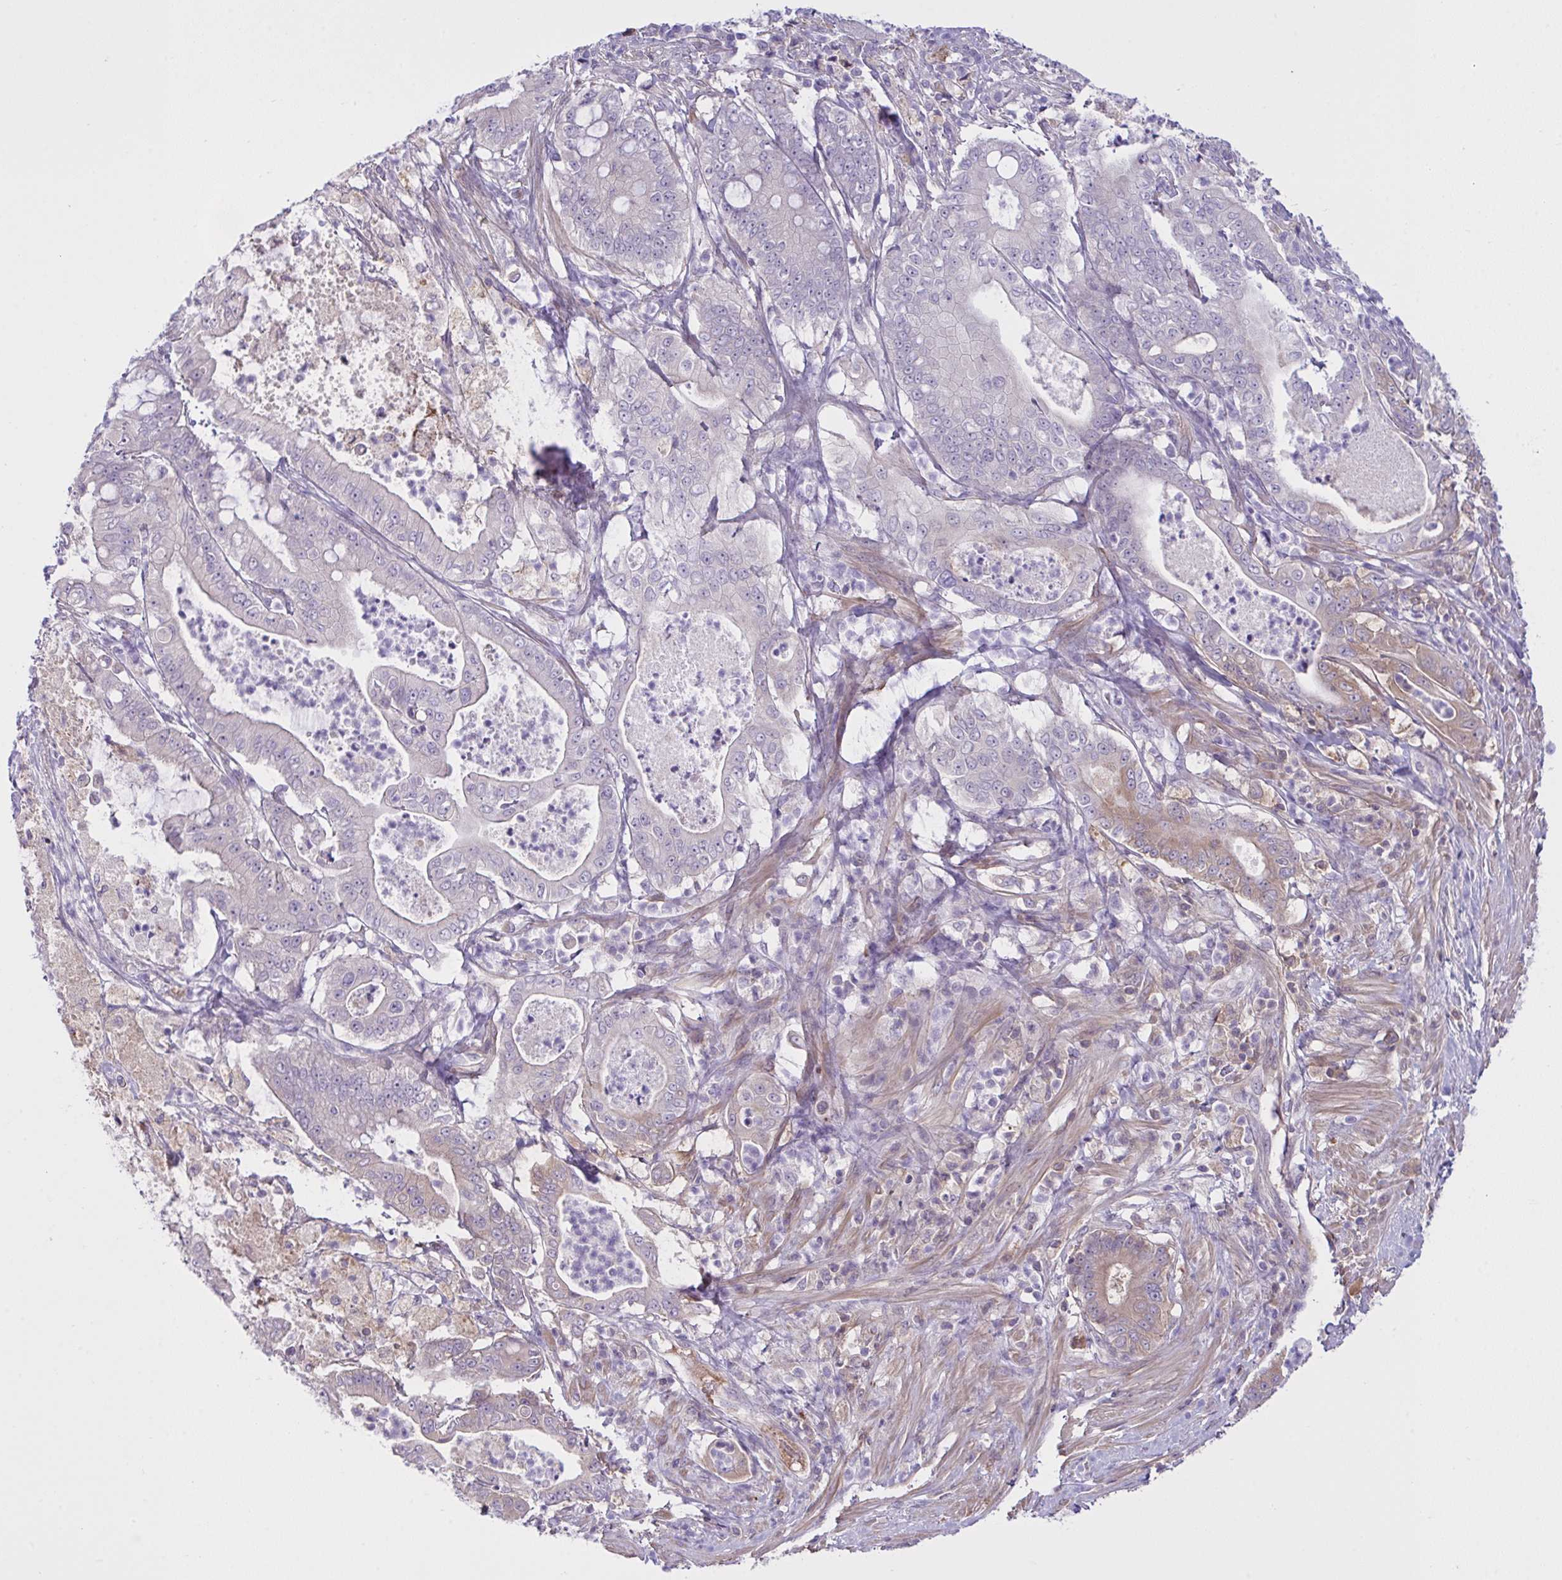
{"staining": {"intensity": "negative", "quantity": "none", "location": "none"}, "tissue": "pancreatic cancer", "cell_type": "Tumor cells", "image_type": "cancer", "snomed": [{"axis": "morphology", "description": "Adenocarcinoma, NOS"}, {"axis": "topography", "description": "Pancreas"}], "caption": "The photomicrograph reveals no staining of tumor cells in pancreatic cancer.", "gene": "SYNPO2L", "patient": {"sex": "male", "age": 71}}